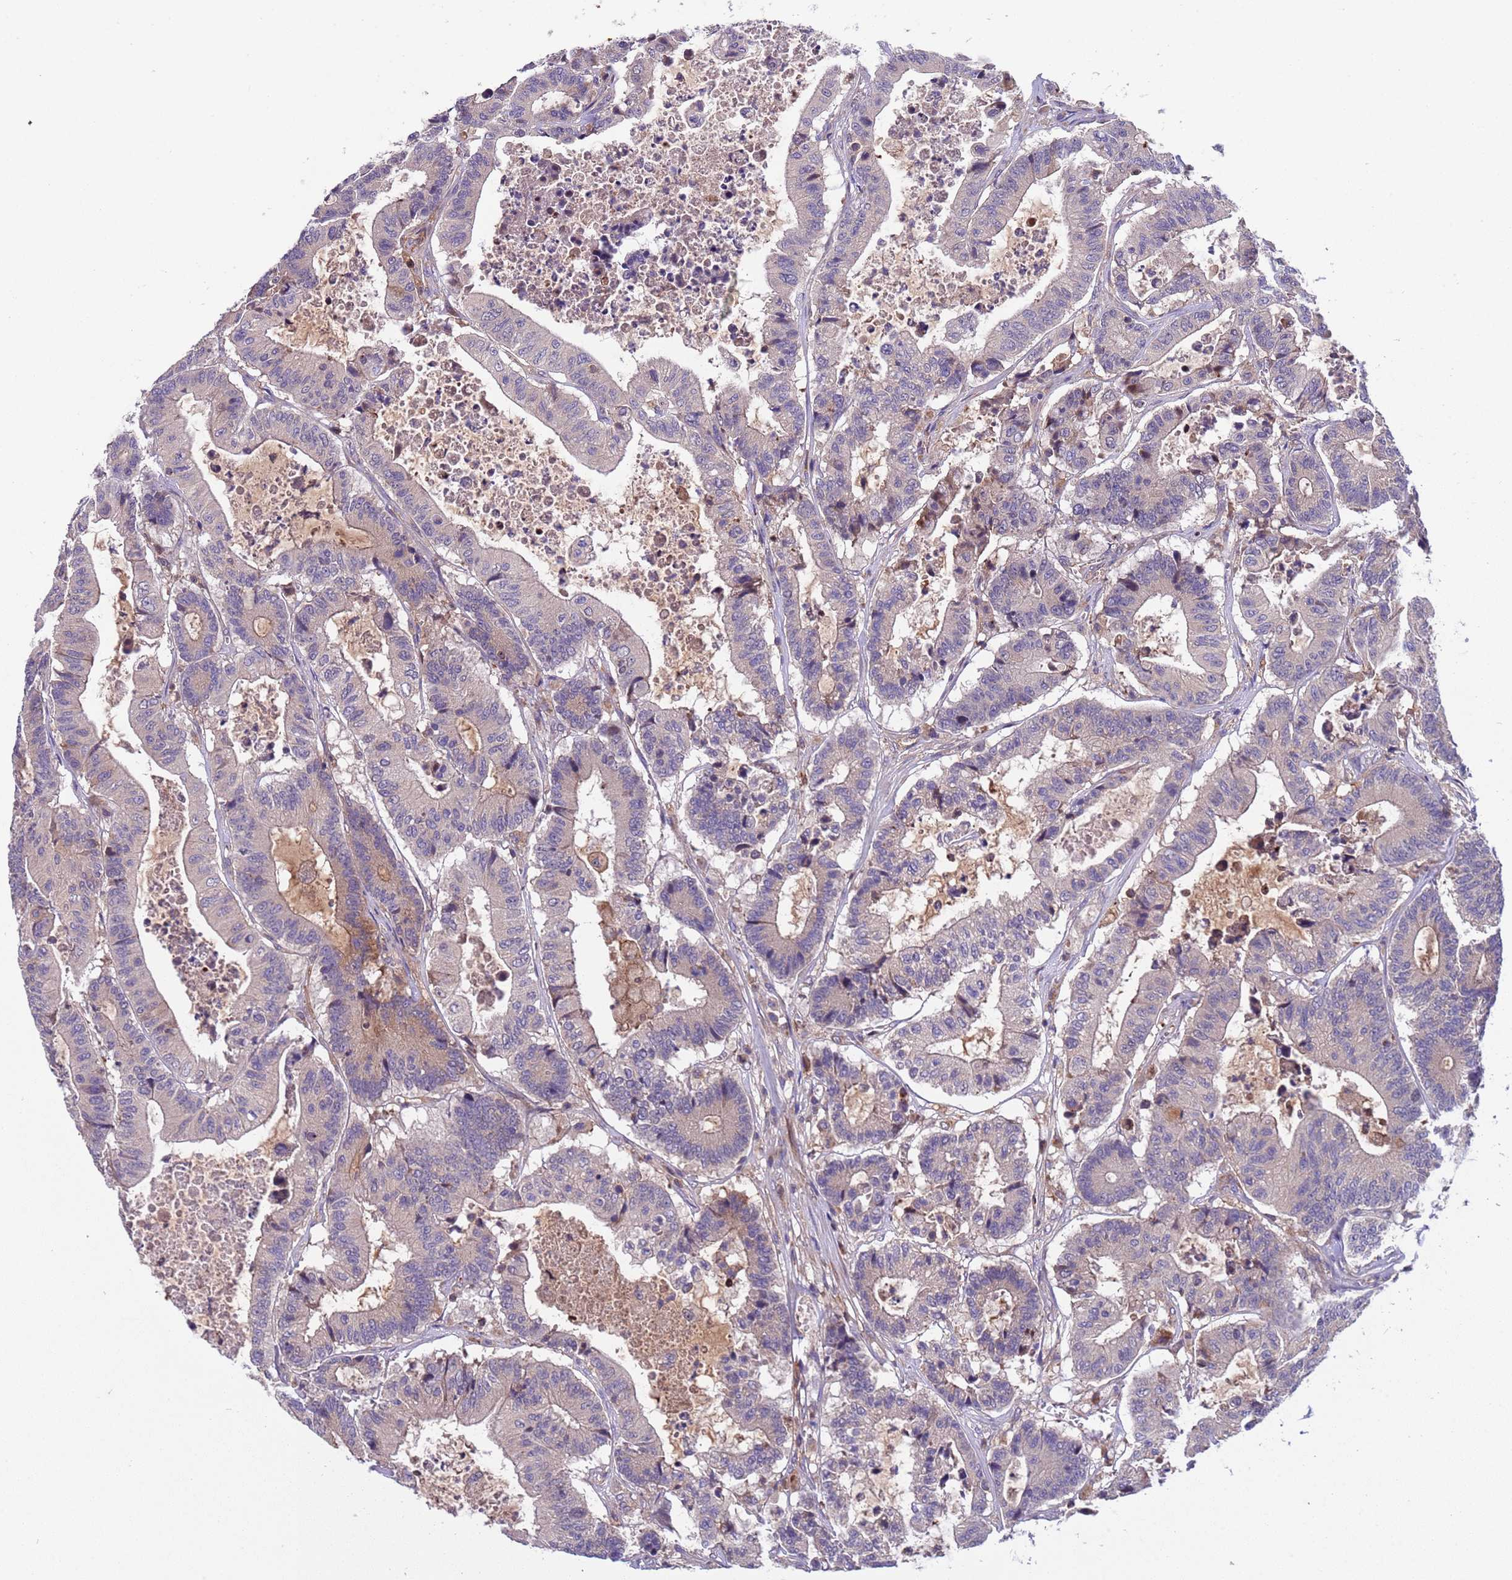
{"staining": {"intensity": "negative", "quantity": "none", "location": "none"}, "tissue": "colorectal cancer", "cell_type": "Tumor cells", "image_type": "cancer", "snomed": [{"axis": "morphology", "description": "Adenocarcinoma, NOS"}, {"axis": "topography", "description": "Colon"}], "caption": "The image shows no staining of tumor cells in colorectal adenocarcinoma.", "gene": "PARP16", "patient": {"sex": "female", "age": 84}}